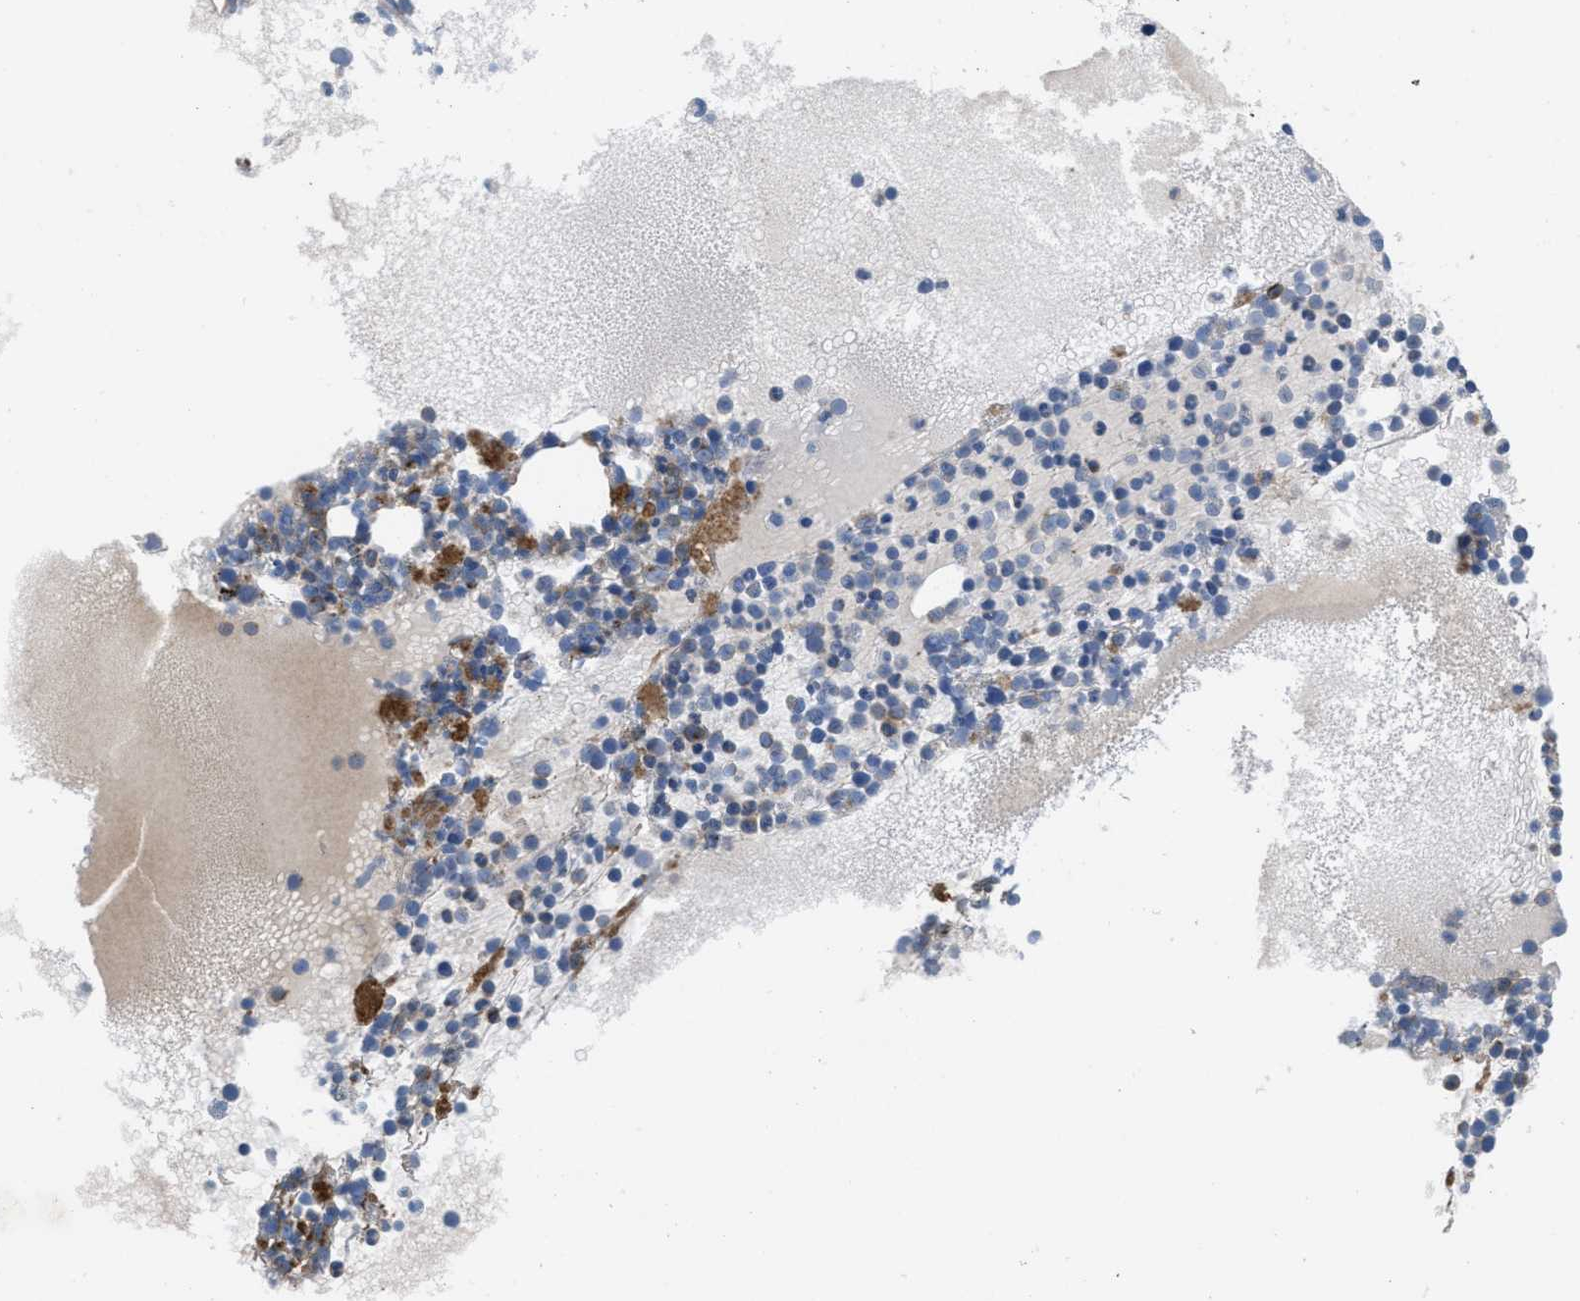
{"staining": {"intensity": "moderate", "quantity": "<25%", "location": "cytoplasmic/membranous"}, "tissue": "bone marrow", "cell_type": "Hematopoietic cells", "image_type": "normal", "snomed": [{"axis": "morphology", "description": "Normal tissue, NOS"}, {"axis": "morphology", "description": "Inflammation, NOS"}, {"axis": "topography", "description": "Bone marrow"}], "caption": "Immunohistochemistry (IHC) of normal human bone marrow displays low levels of moderate cytoplasmic/membranous positivity in about <25% of hematopoietic cells.", "gene": "SLC6A9", "patient": {"sex": "male", "age": 58}}